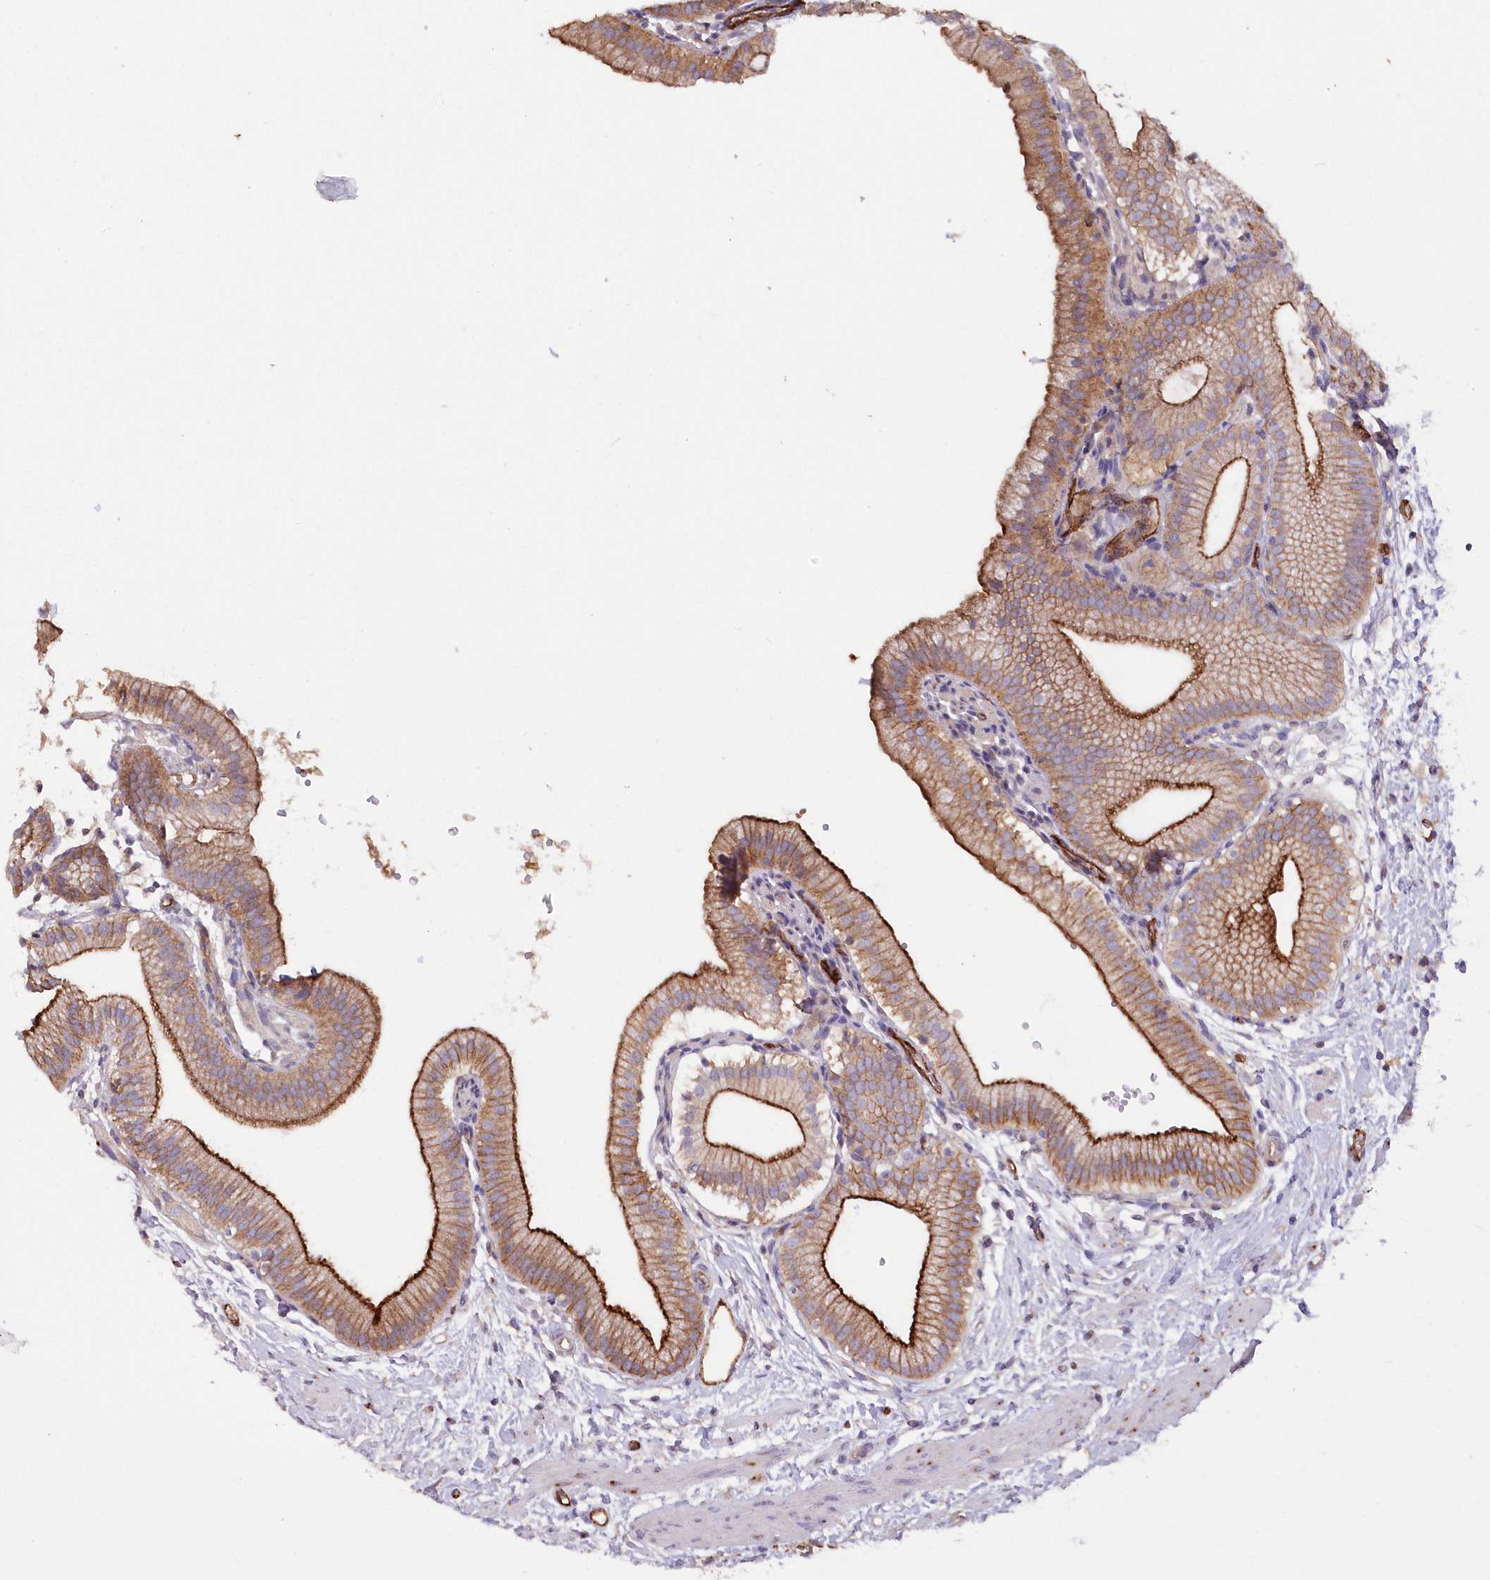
{"staining": {"intensity": "strong", "quantity": ">75%", "location": "cytoplasmic/membranous"}, "tissue": "gallbladder", "cell_type": "Glandular cells", "image_type": "normal", "snomed": [{"axis": "morphology", "description": "Normal tissue, NOS"}, {"axis": "topography", "description": "Gallbladder"}], "caption": "A micrograph showing strong cytoplasmic/membranous positivity in about >75% of glandular cells in unremarkable gallbladder, as visualized by brown immunohistochemical staining.", "gene": "RAB11FIP5", "patient": {"sex": "male", "age": 55}}